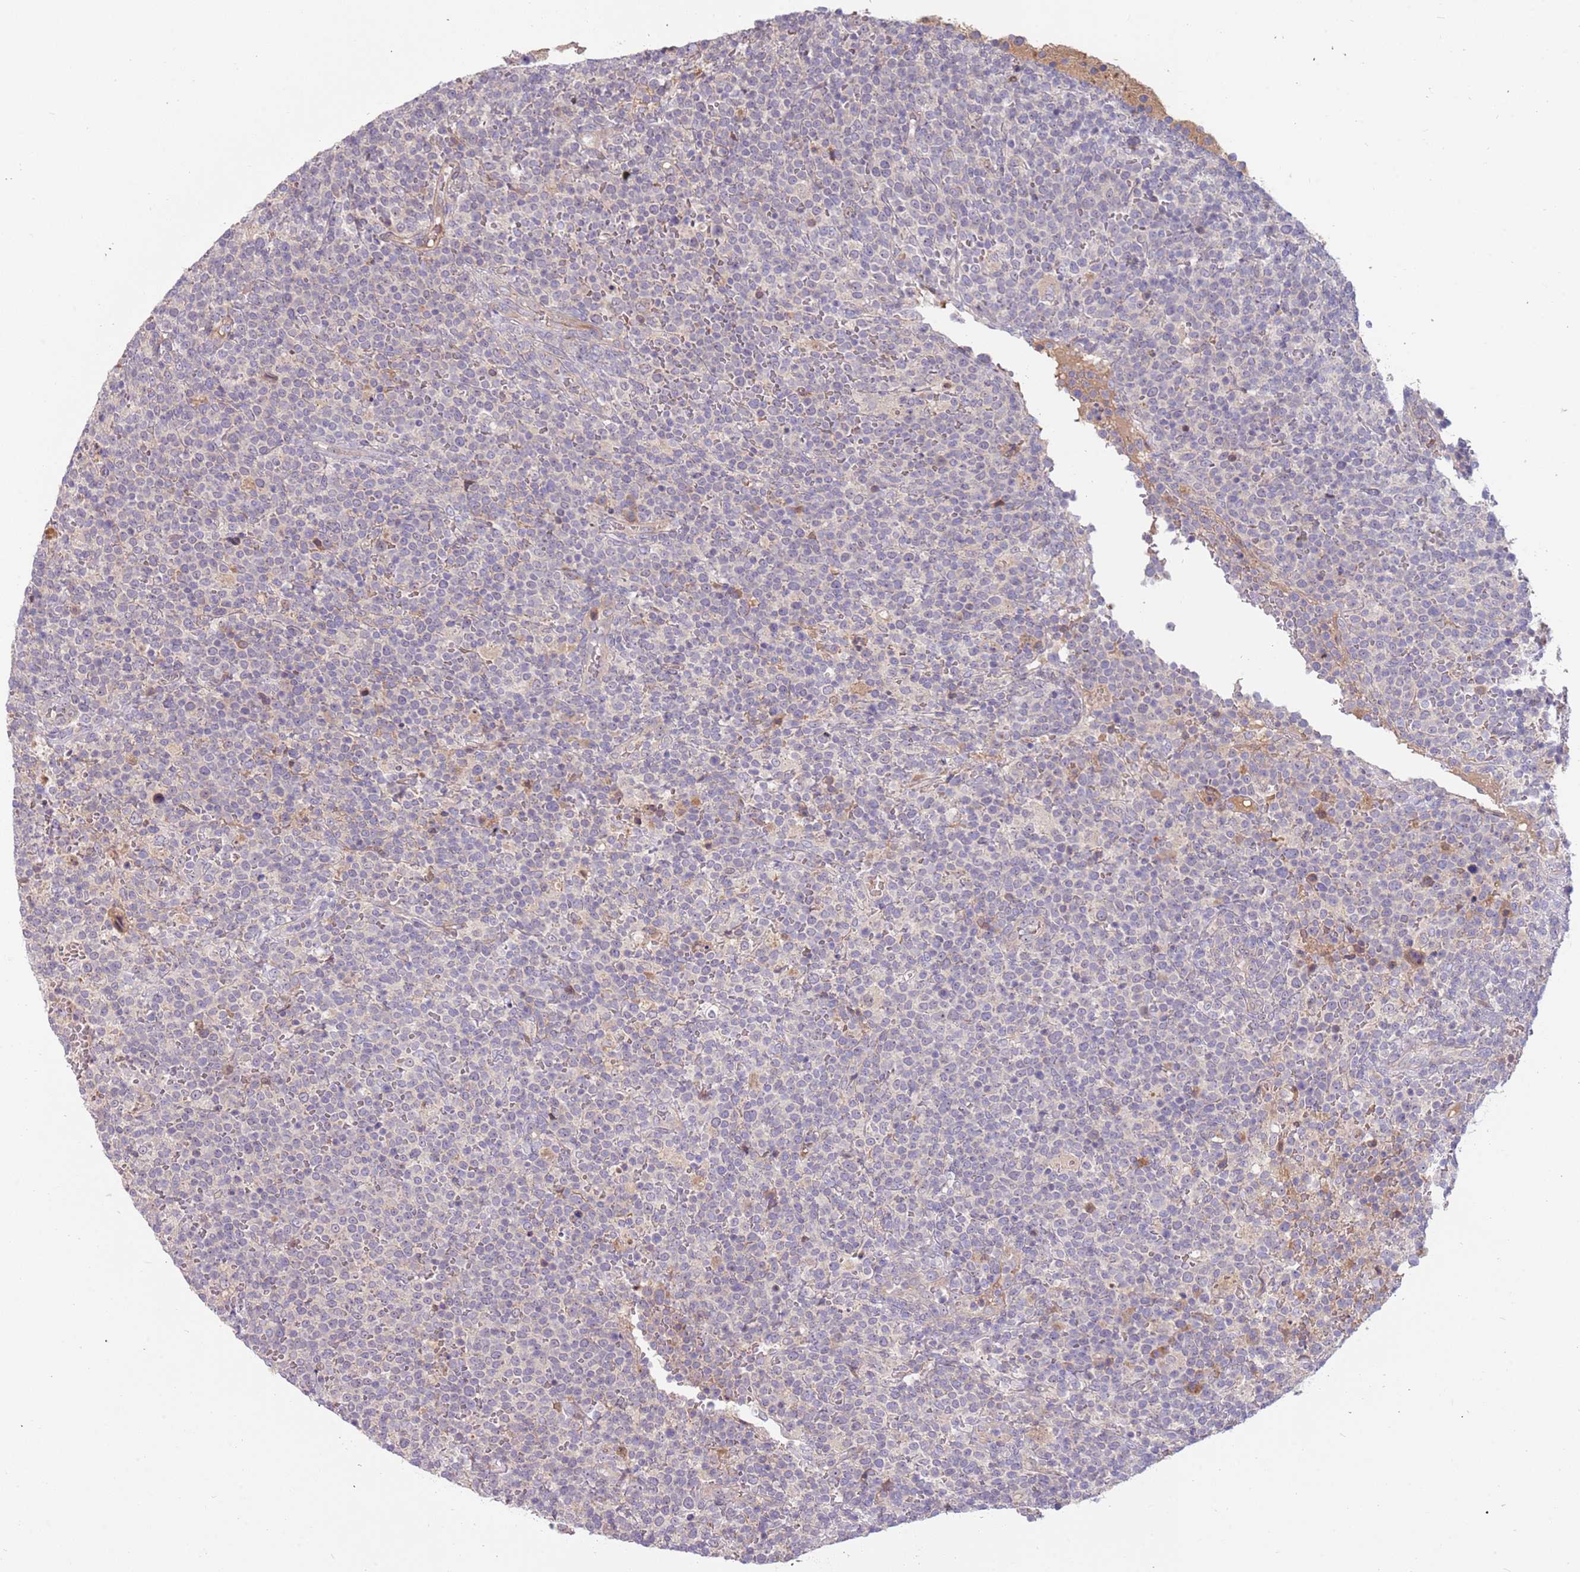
{"staining": {"intensity": "negative", "quantity": "none", "location": "none"}, "tissue": "lymphoma", "cell_type": "Tumor cells", "image_type": "cancer", "snomed": [{"axis": "morphology", "description": "Malignant lymphoma, non-Hodgkin's type, High grade"}, {"axis": "topography", "description": "Lymph node"}], "caption": "Immunohistochemistry of lymphoma exhibits no staining in tumor cells.", "gene": "TRAPPC6B", "patient": {"sex": "male", "age": 61}}